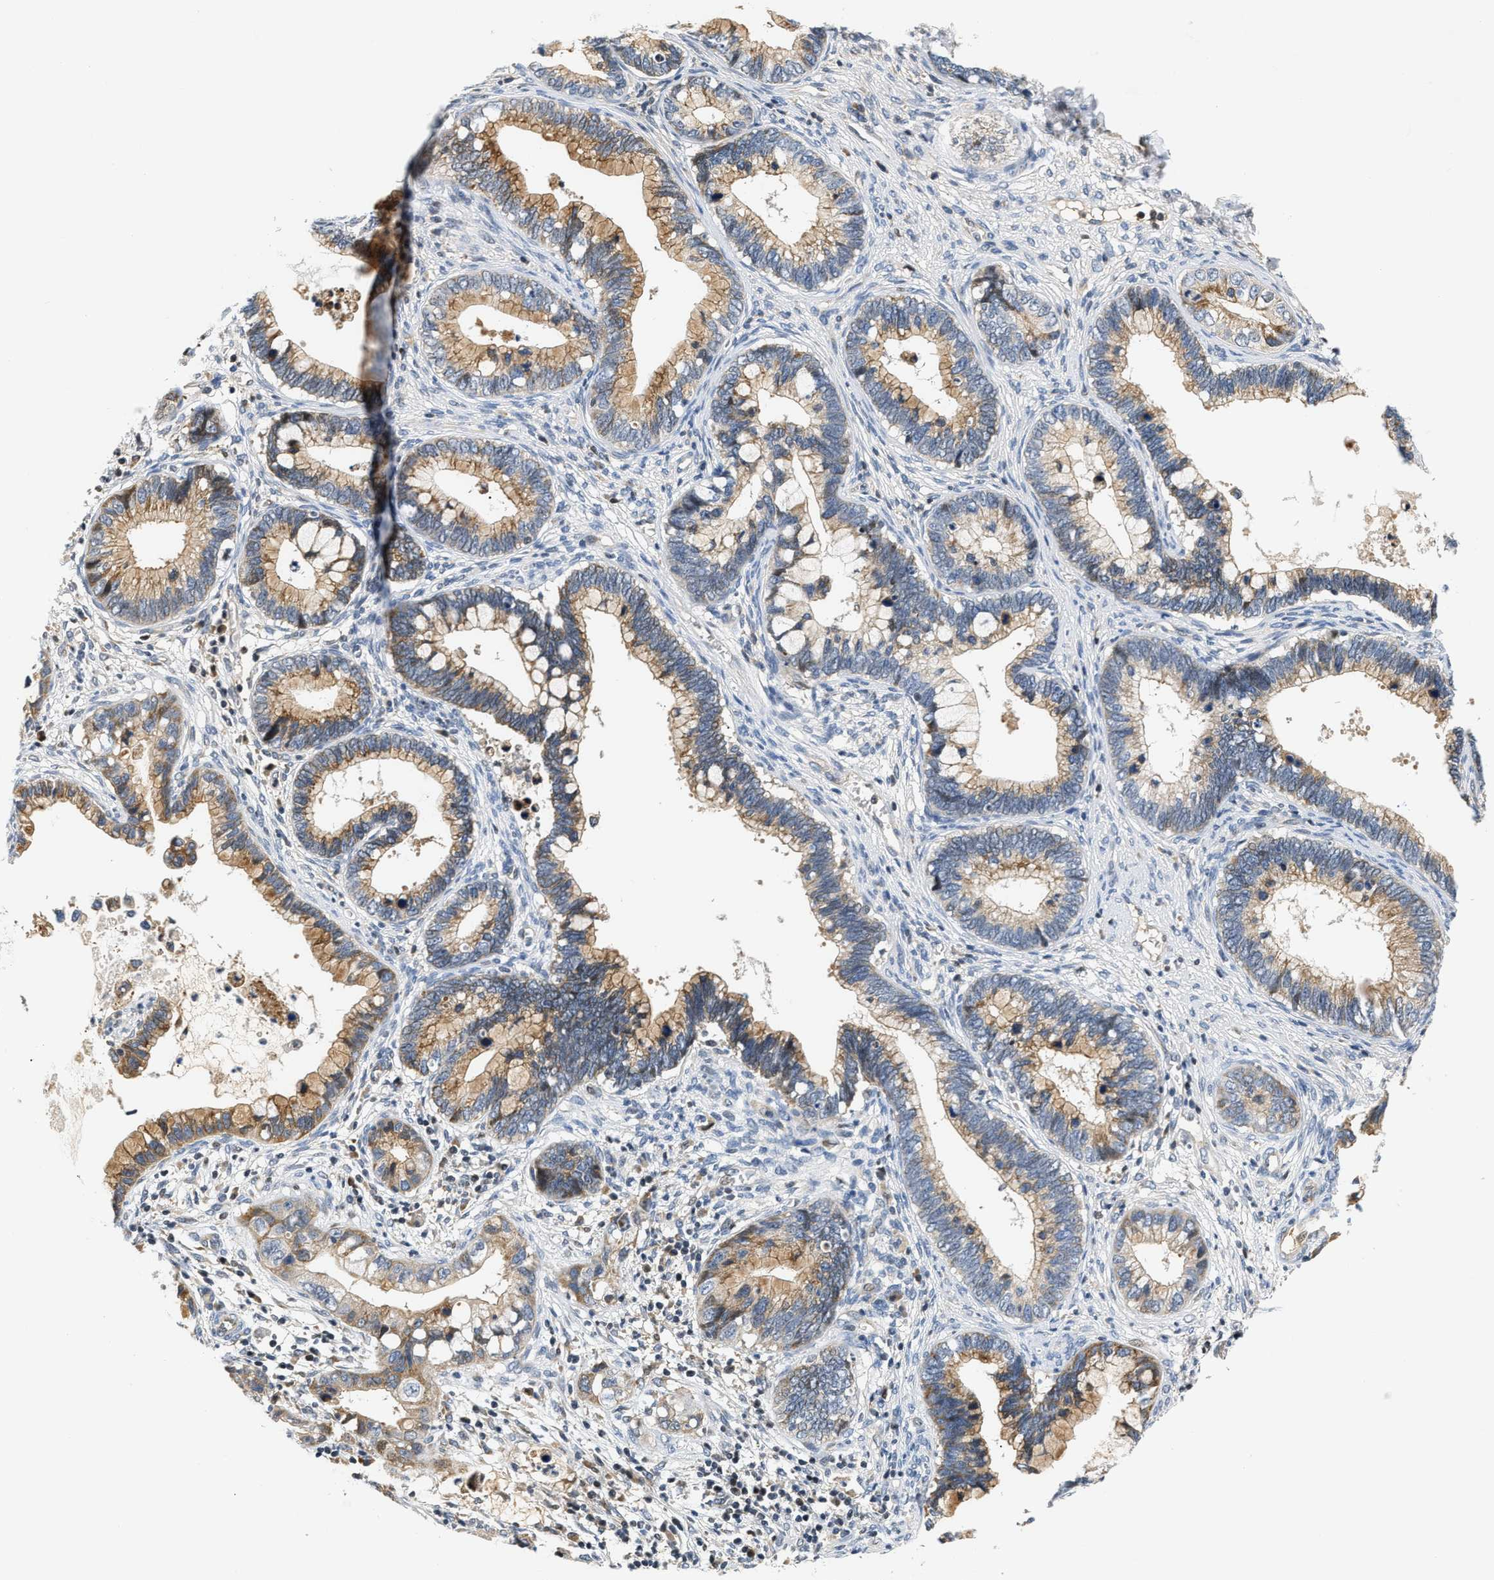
{"staining": {"intensity": "moderate", "quantity": ">75%", "location": "cytoplasmic/membranous"}, "tissue": "cervical cancer", "cell_type": "Tumor cells", "image_type": "cancer", "snomed": [{"axis": "morphology", "description": "Adenocarcinoma, NOS"}, {"axis": "topography", "description": "Cervix"}], "caption": "Human adenocarcinoma (cervical) stained with a brown dye shows moderate cytoplasmic/membranous positive expression in approximately >75% of tumor cells.", "gene": "TNIP2", "patient": {"sex": "female", "age": 44}}